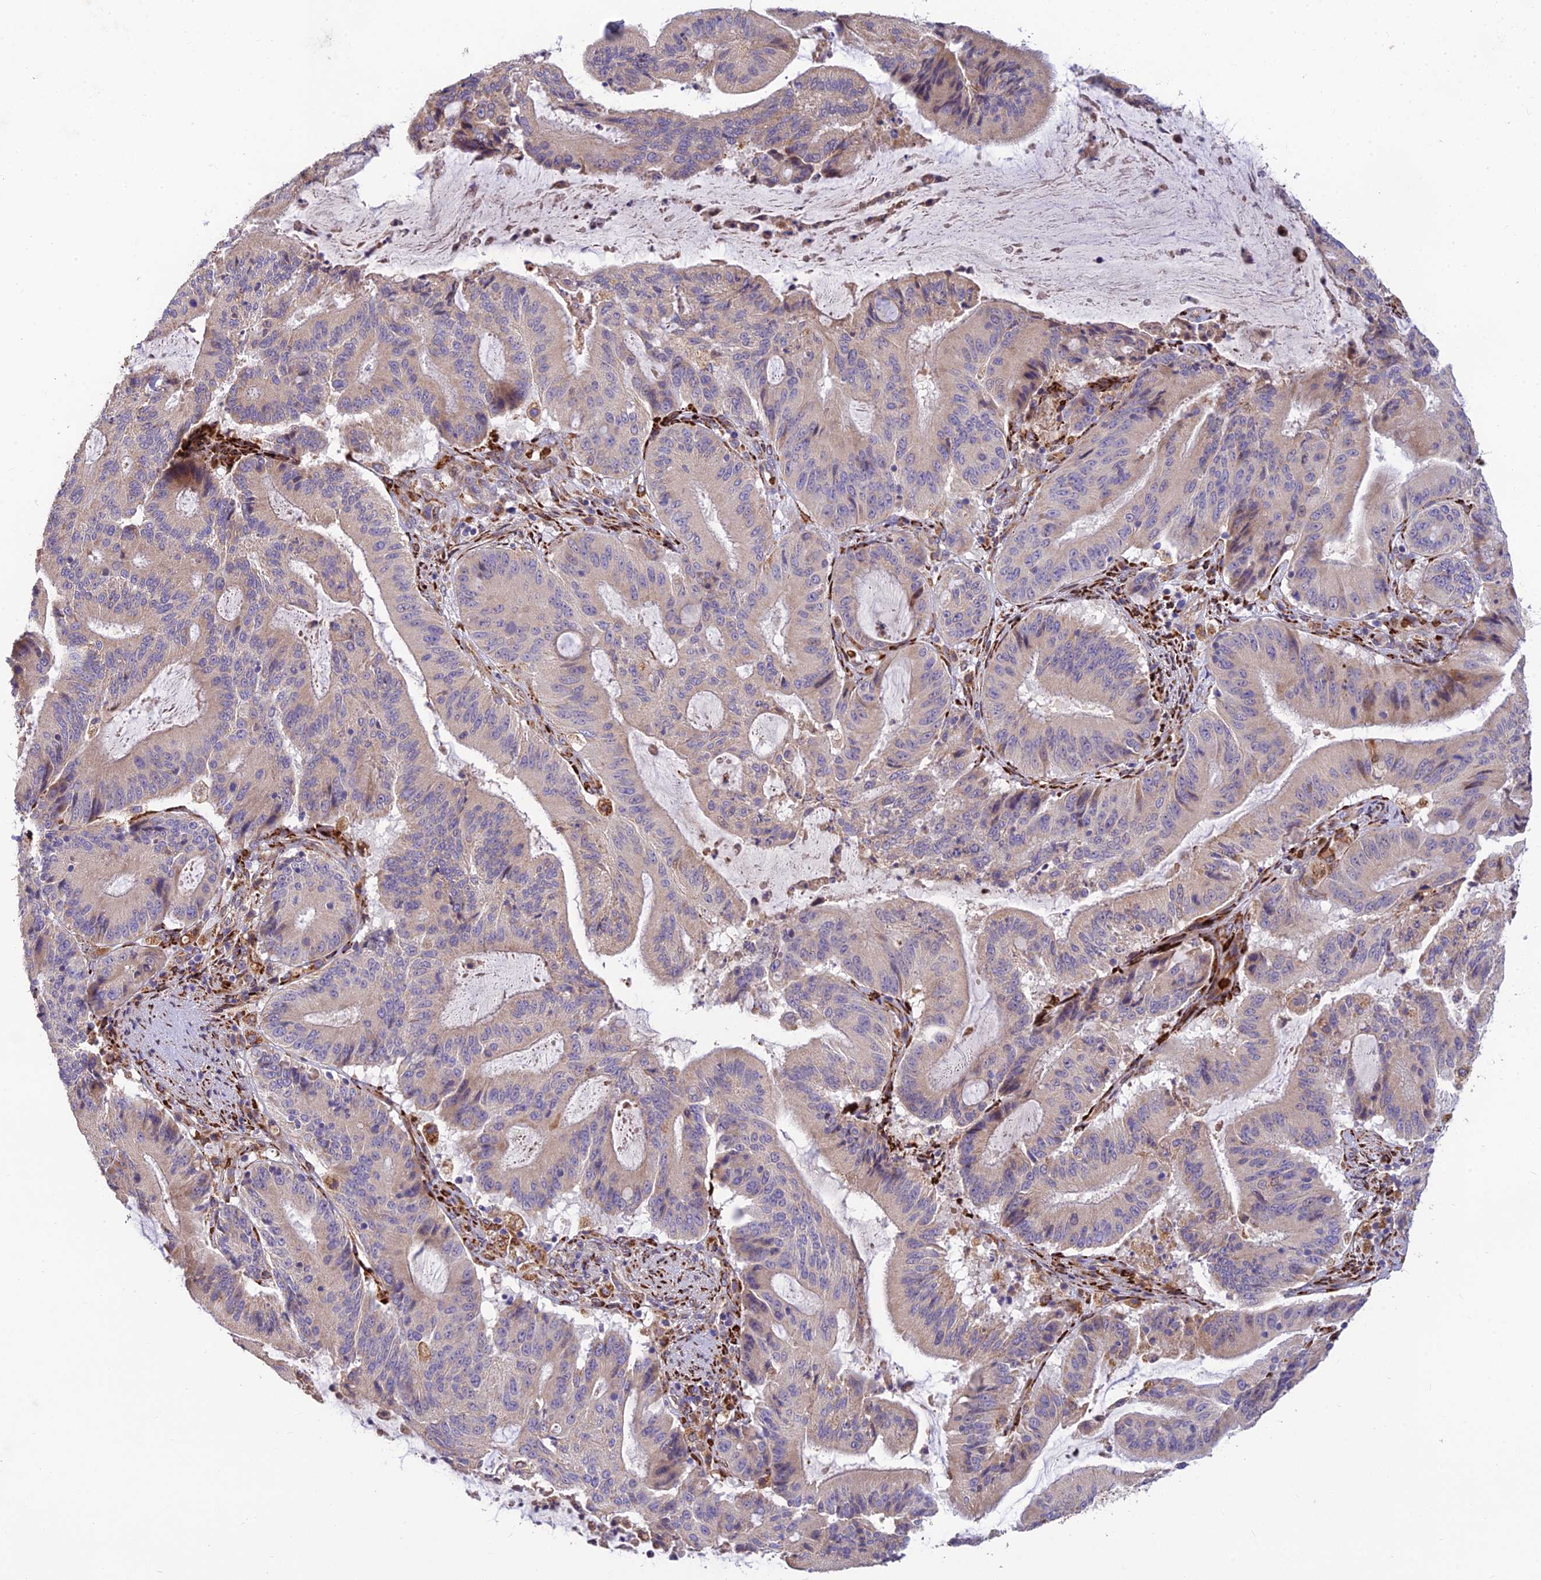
{"staining": {"intensity": "negative", "quantity": "none", "location": "none"}, "tissue": "liver cancer", "cell_type": "Tumor cells", "image_type": "cancer", "snomed": [{"axis": "morphology", "description": "Normal tissue, NOS"}, {"axis": "morphology", "description": "Cholangiocarcinoma"}, {"axis": "topography", "description": "Liver"}, {"axis": "topography", "description": "Peripheral nerve tissue"}], "caption": "A micrograph of liver cancer stained for a protein shows no brown staining in tumor cells.", "gene": "UFSP2", "patient": {"sex": "female", "age": 73}}